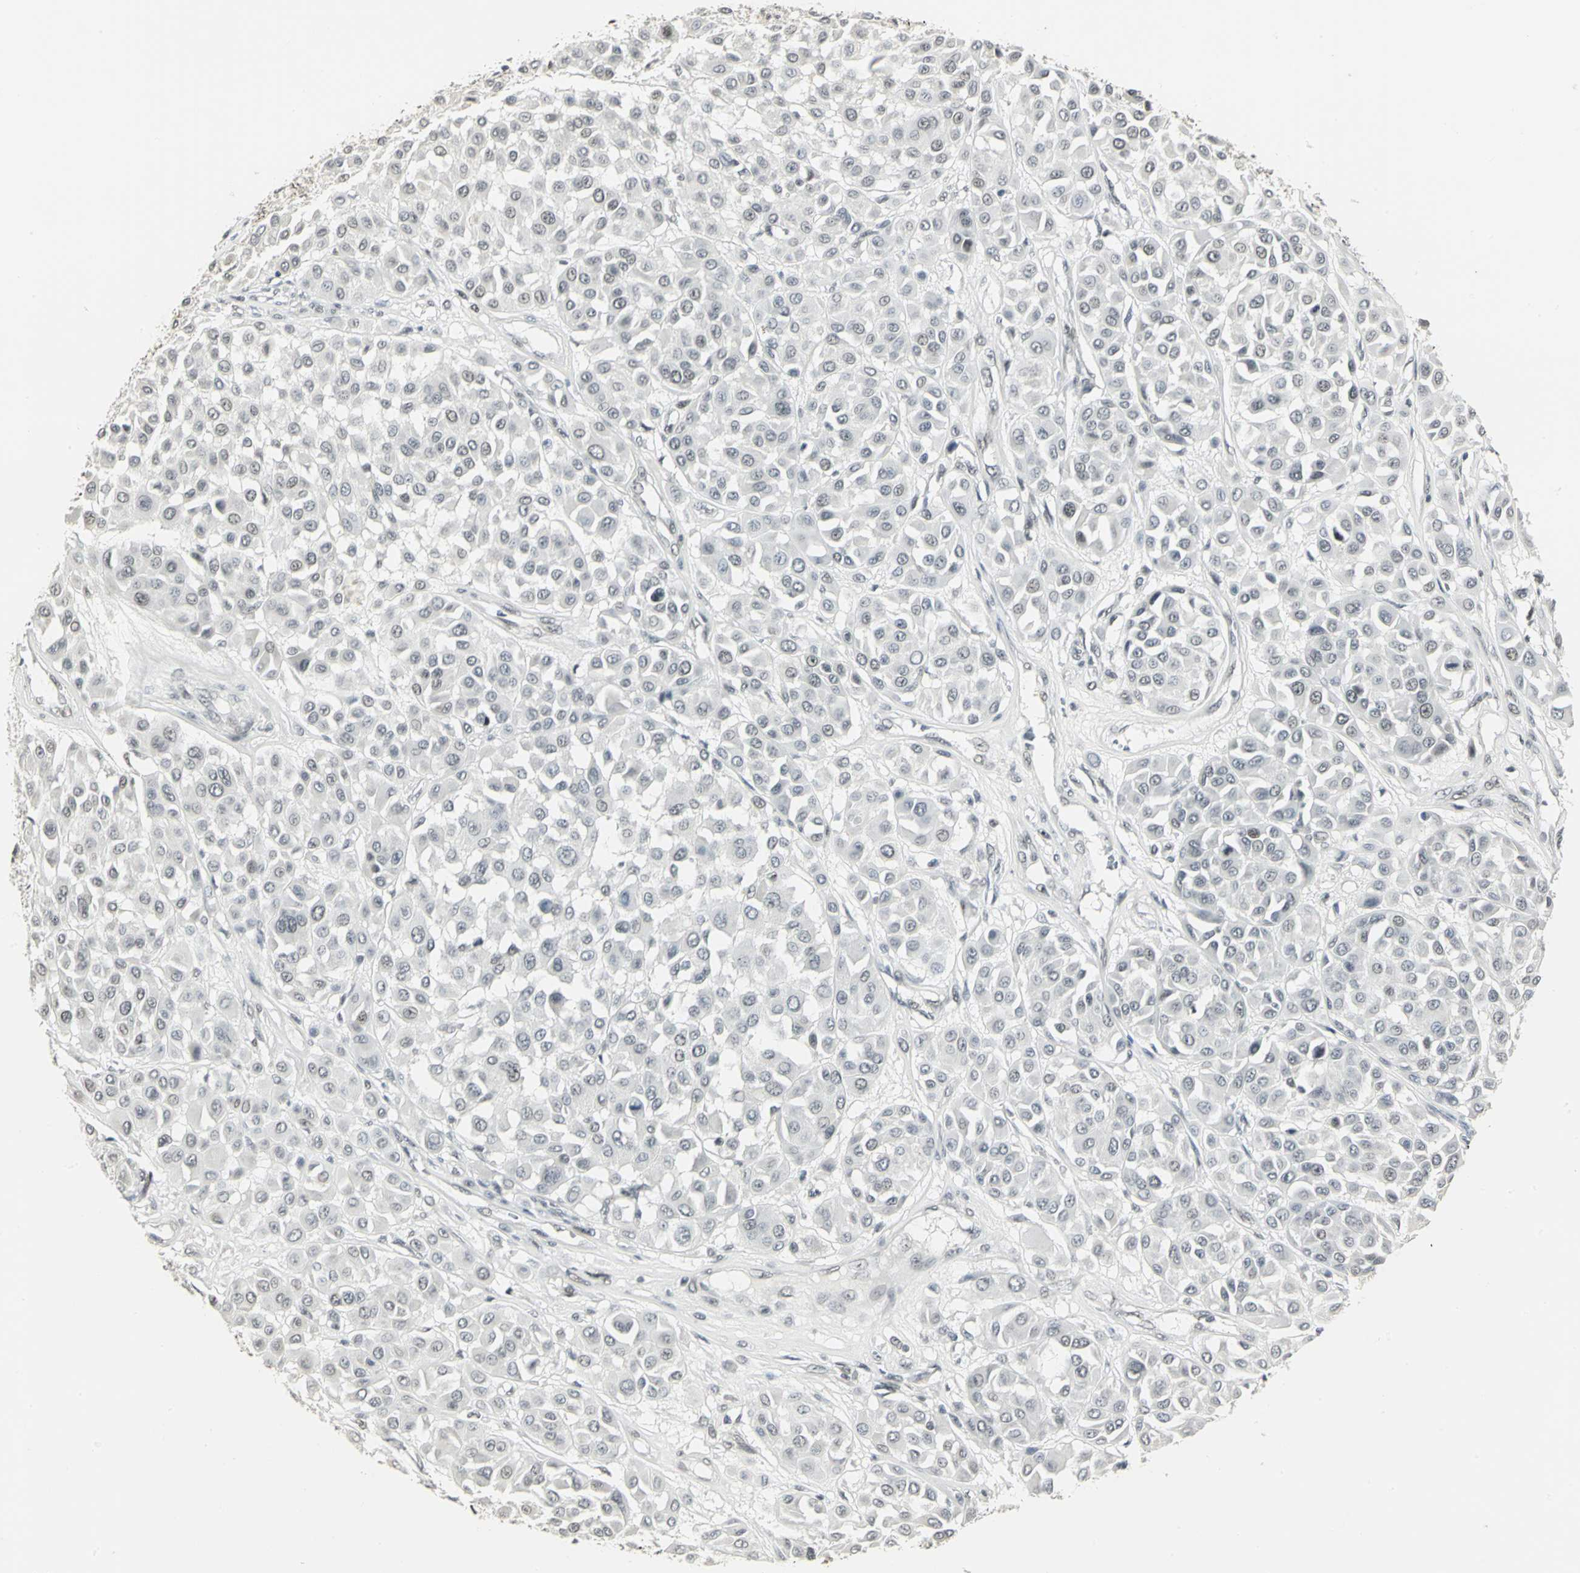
{"staining": {"intensity": "weak", "quantity": "<25%", "location": "nuclear"}, "tissue": "melanoma", "cell_type": "Tumor cells", "image_type": "cancer", "snomed": [{"axis": "morphology", "description": "Malignant melanoma, Metastatic site"}, {"axis": "topography", "description": "Soft tissue"}], "caption": "Immunohistochemistry (IHC) micrograph of neoplastic tissue: human melanoma stained with DAB shows no significant protein expression in tumor cells. Nuclei are stained in blue.", "gene": "CBX3", "patient": {"sex": "male", "age": 41}}